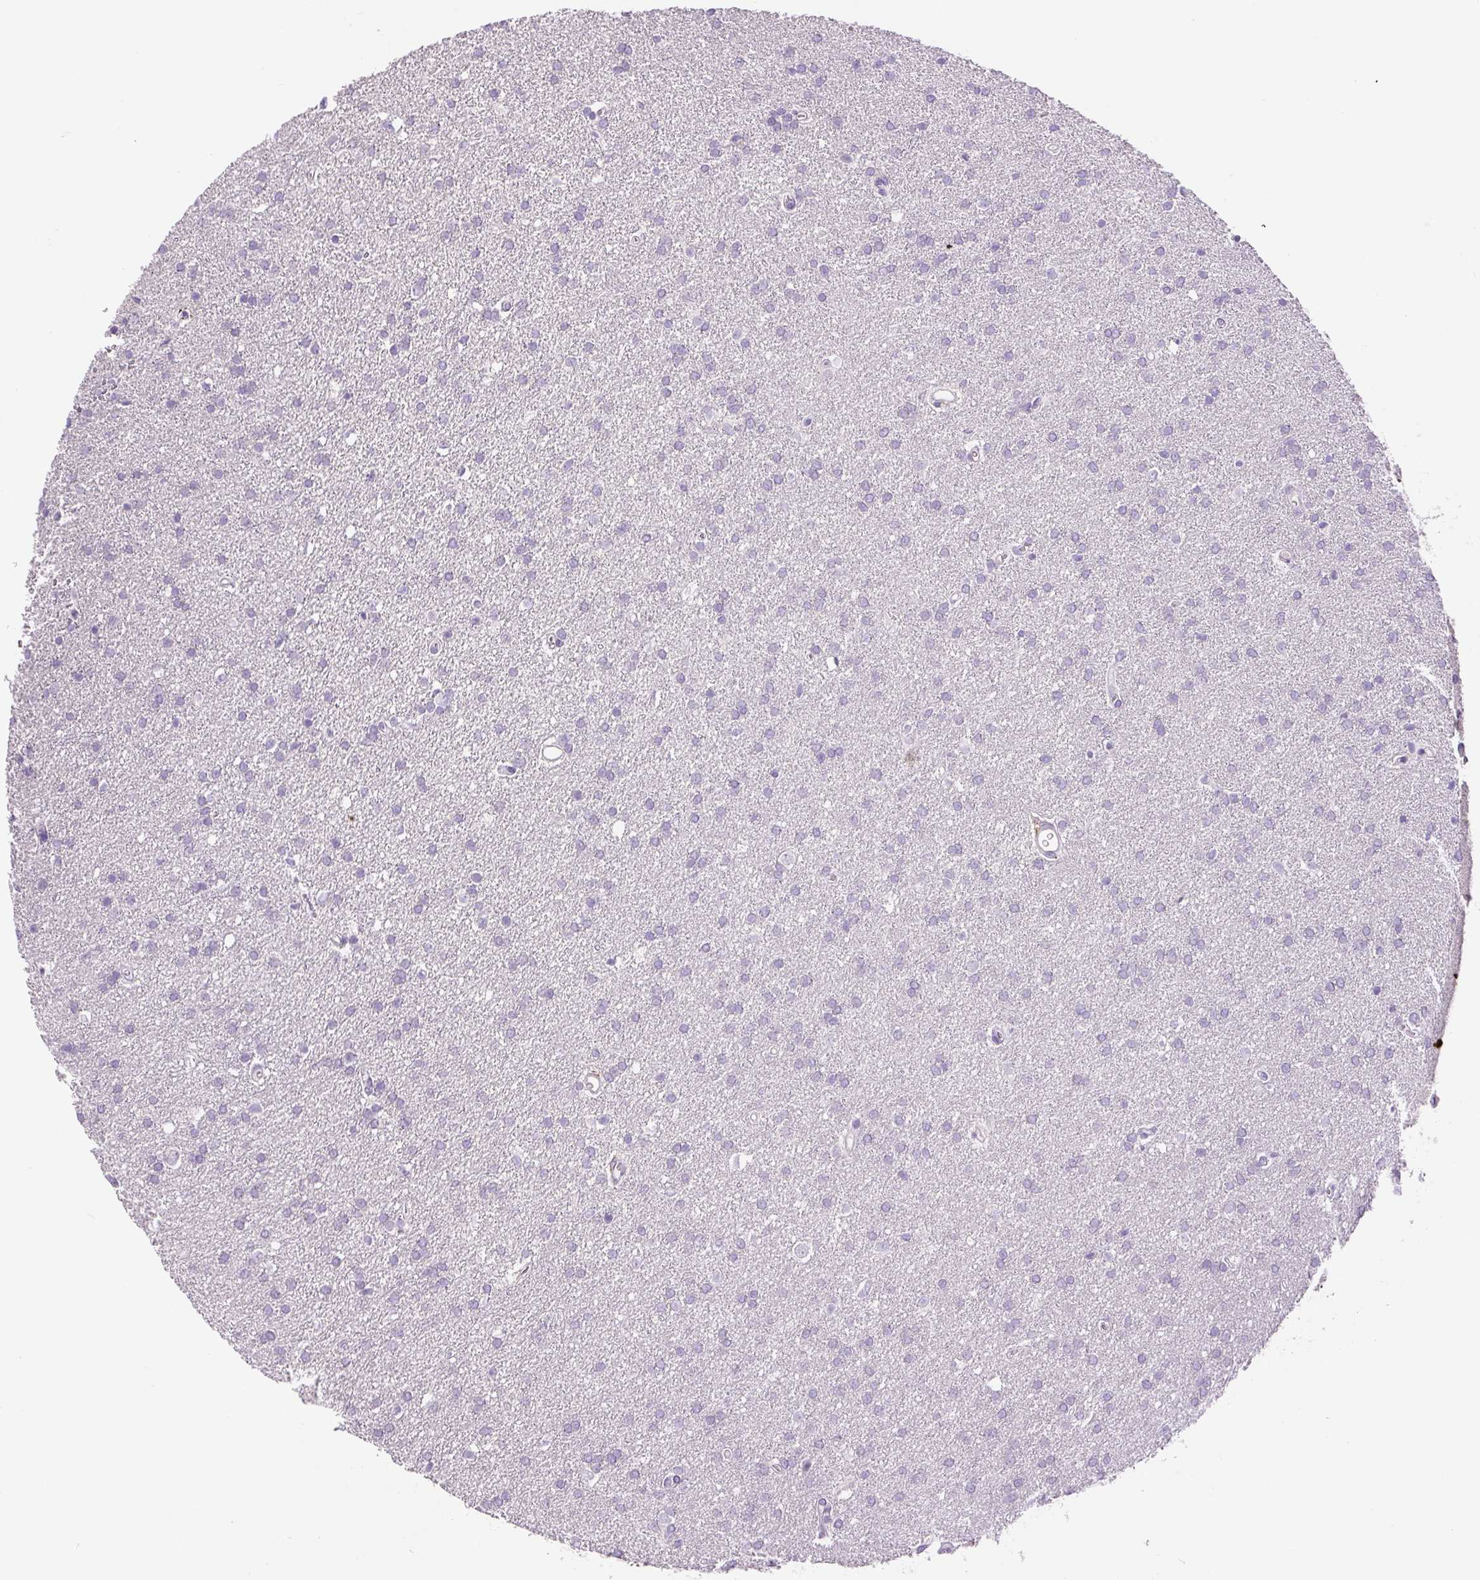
{"staining": {"intensity": "negative", "quantity": "none", "location": "none"}, "tissue": "glioma", "cell_type": "Tumor cells", "image_type": "cancer", "snomed": [{"axis": "morphology", "description": "Glioma, malignant, Low grade"}, {"axis": "topography", "description": "Brain"}], "caption": "Immunohistochemistry micrograph of neoplastic tissue: malignant glioma (low-grade) stained with DAB exhibits no significant protein staining in tumor cells.", "gene": "FBN1", "patient": {"sex": "female", "age": 34}}